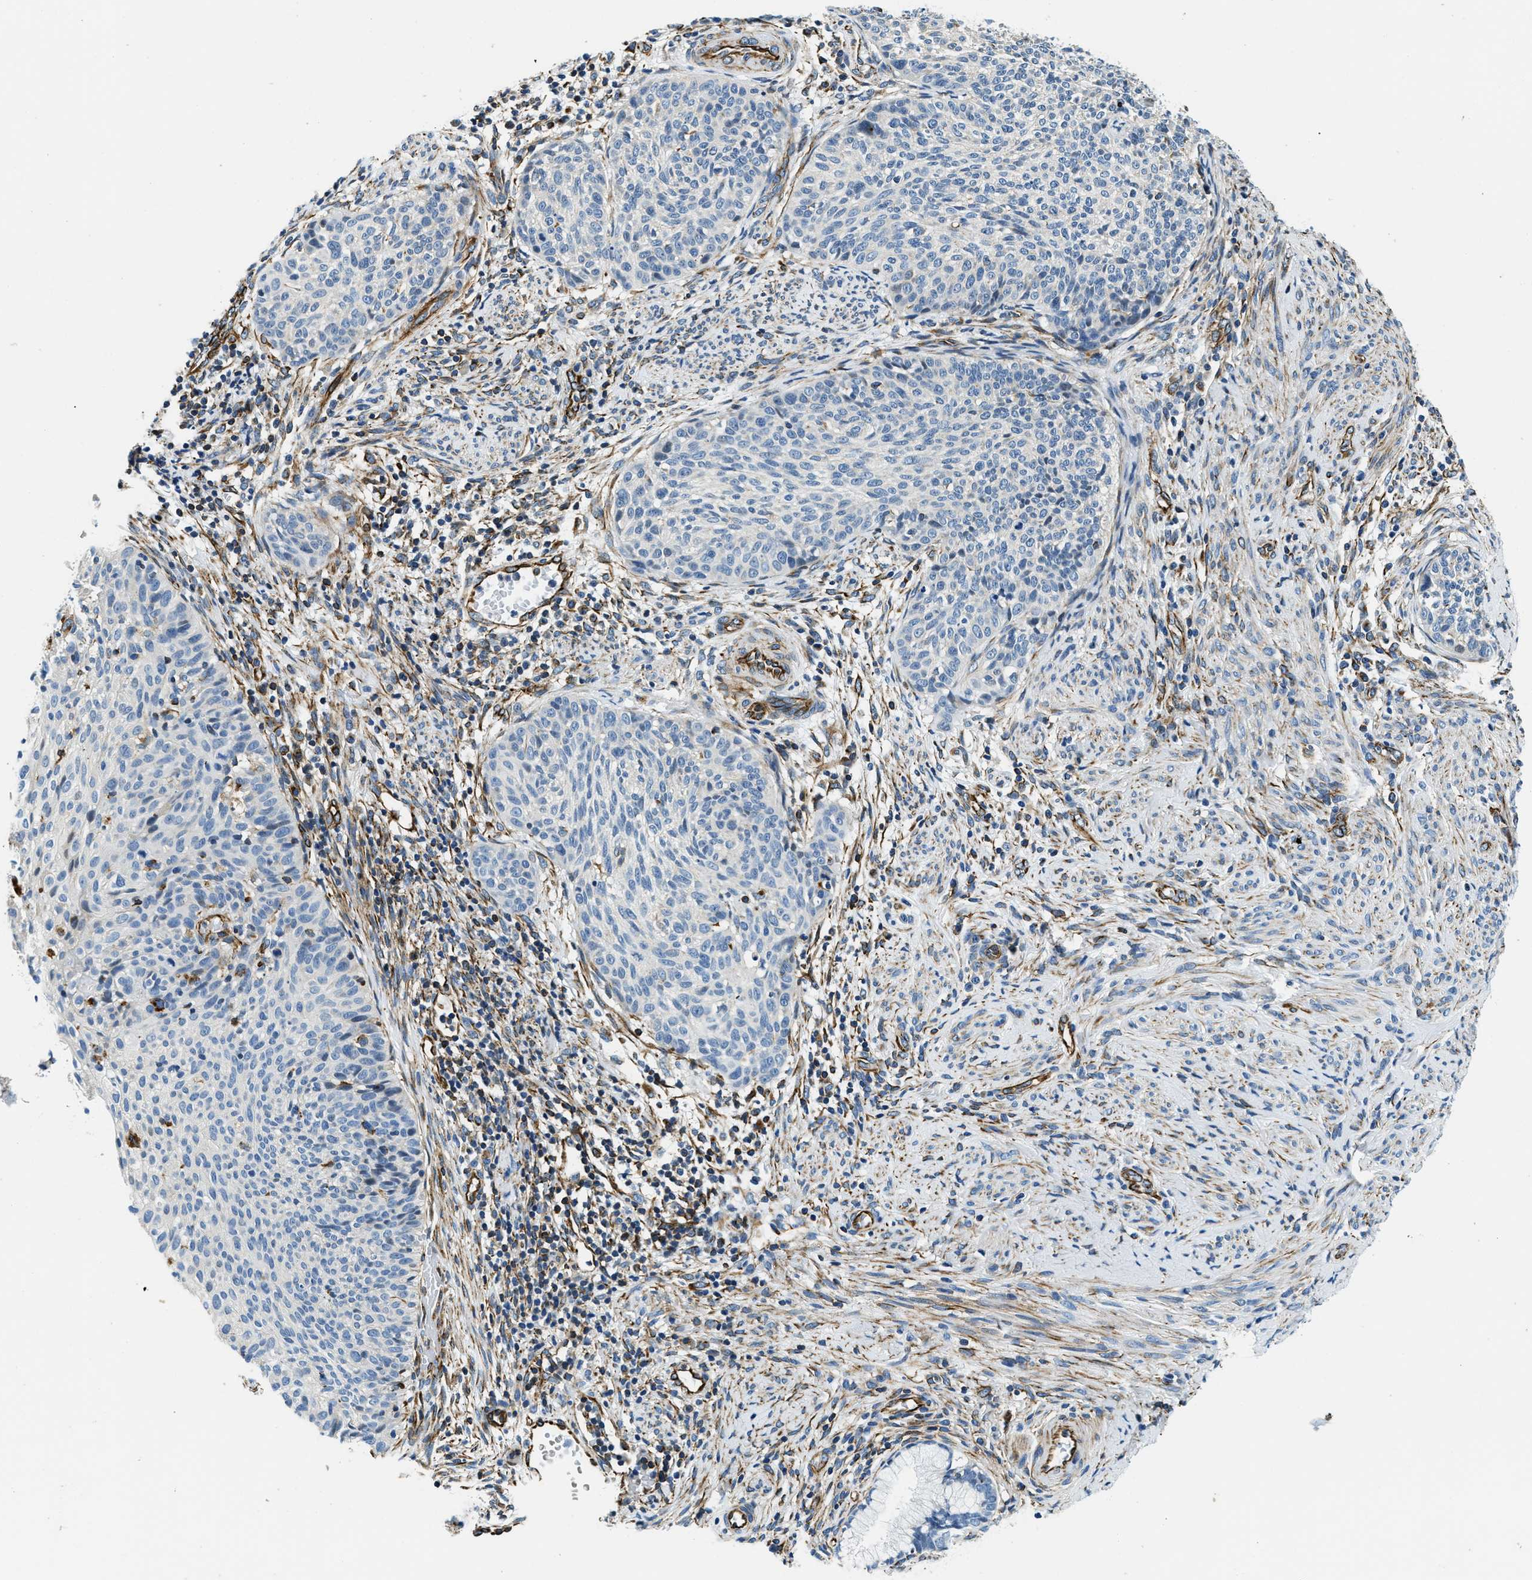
{"staining": {"intensity": "negative", "quantity": "none", "location": "none"}, "tissue": "cervical cancer", "cell_type": "Tumor cells", "image_type": "cancer", "snomed": [{"axis": "morphology", "description": "Squamous cell carcinoma, NOS"}, {"axis": "topography", "description": "Cervix"}], "caption": "Cervical cancer (squamous cell carcinoma) was stained to show a protein in brown. There is no significant expression in tumor cells.", "gene": "GNS", "patient": {"sex": "female", "age": 70}}